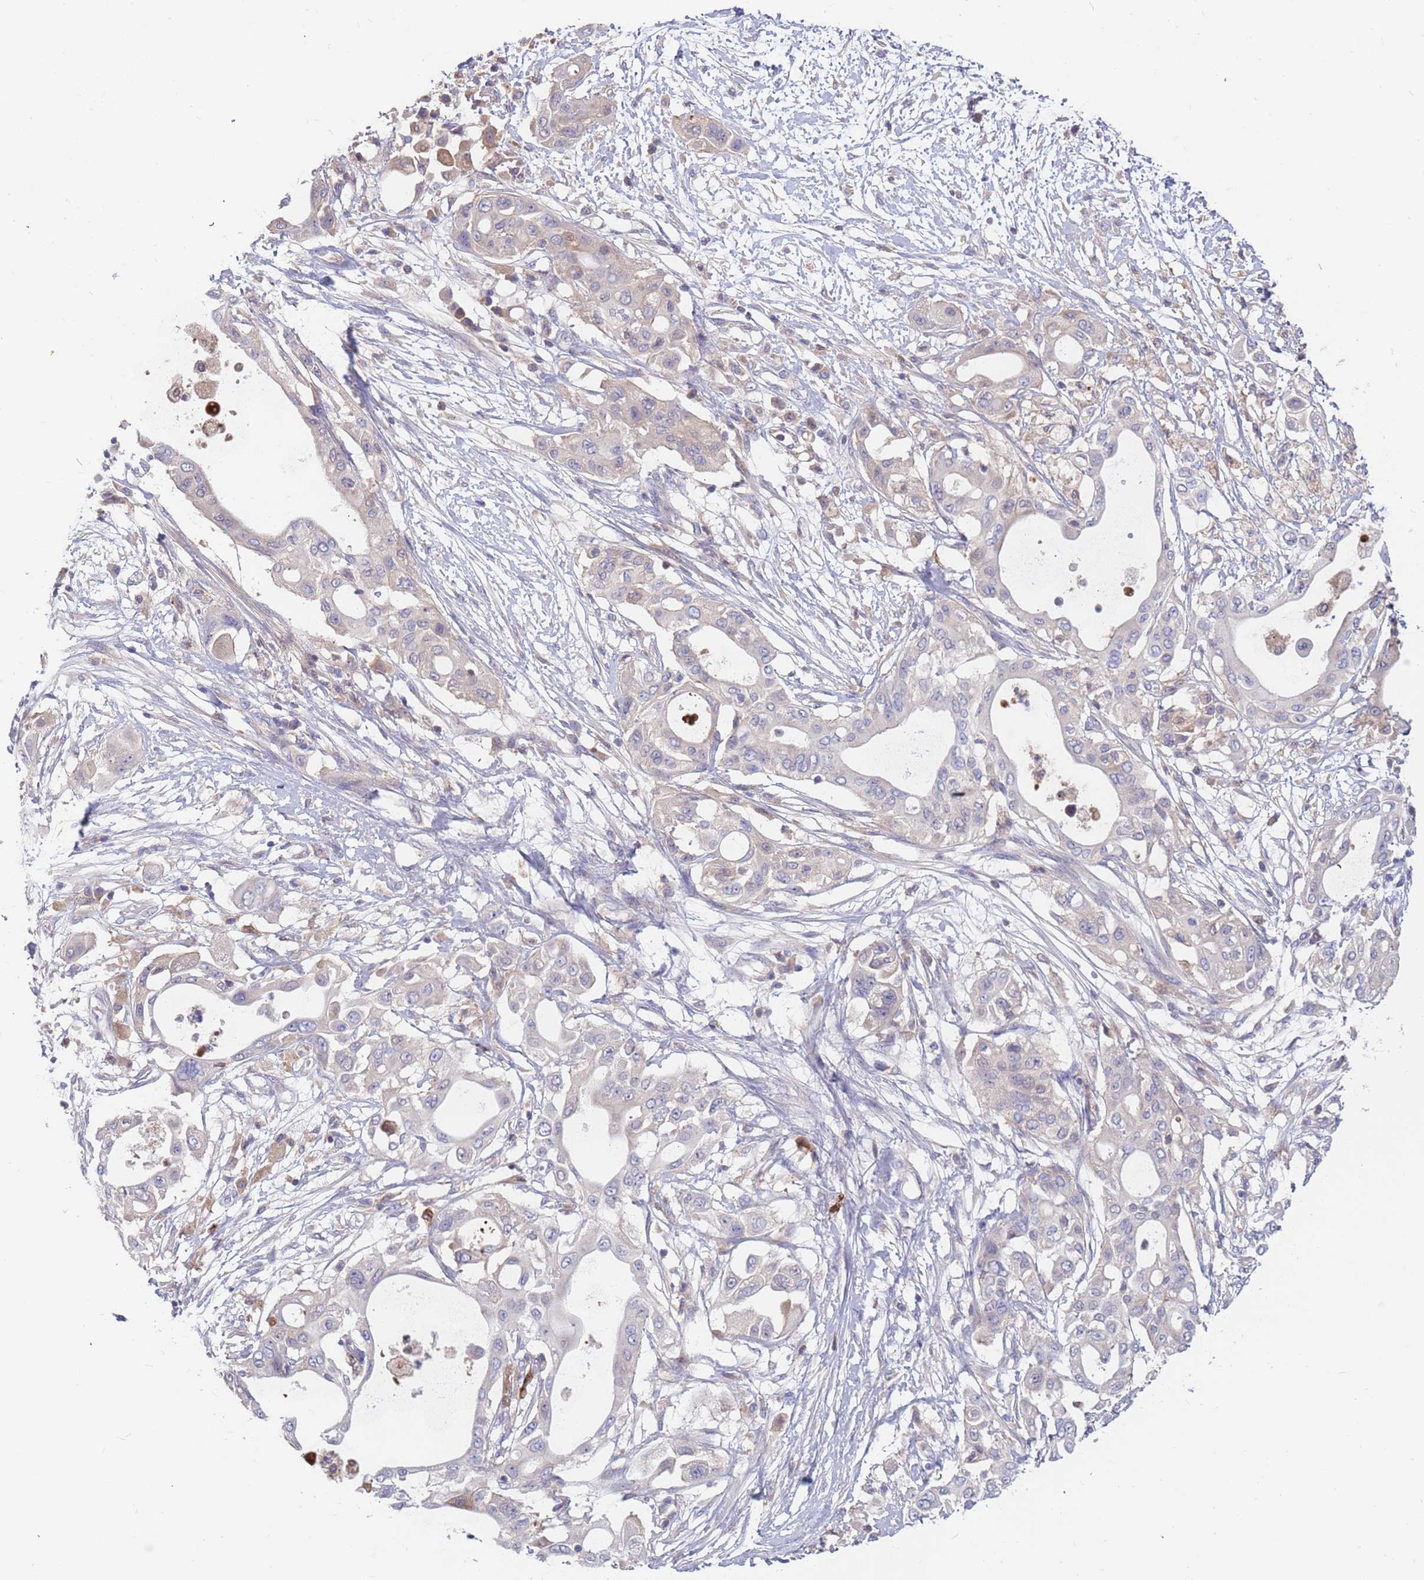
{"staining": {"intensity": "negative", "quantity": "none", "location": "none"}, "tissue": "pancreatic cancer", "cell_type": "Tumor cells", "image_type": "cancer", "snomed": [{"axis": "morphology", "description": "Adenocarcinoma, NOS"}, {"axis": "topography", "description": "Pancreas"}], "caption": "This is a photomicrograph of immunohistochemistry staining of pancreatic cancer, which shows no positivity in tumor cells. The staining is performed using DAB brown chromogen with nuclei counter-stained in using hematoxylin.", "gene": "BORCS5", "patient": {"sex": "male", "age": 68}}